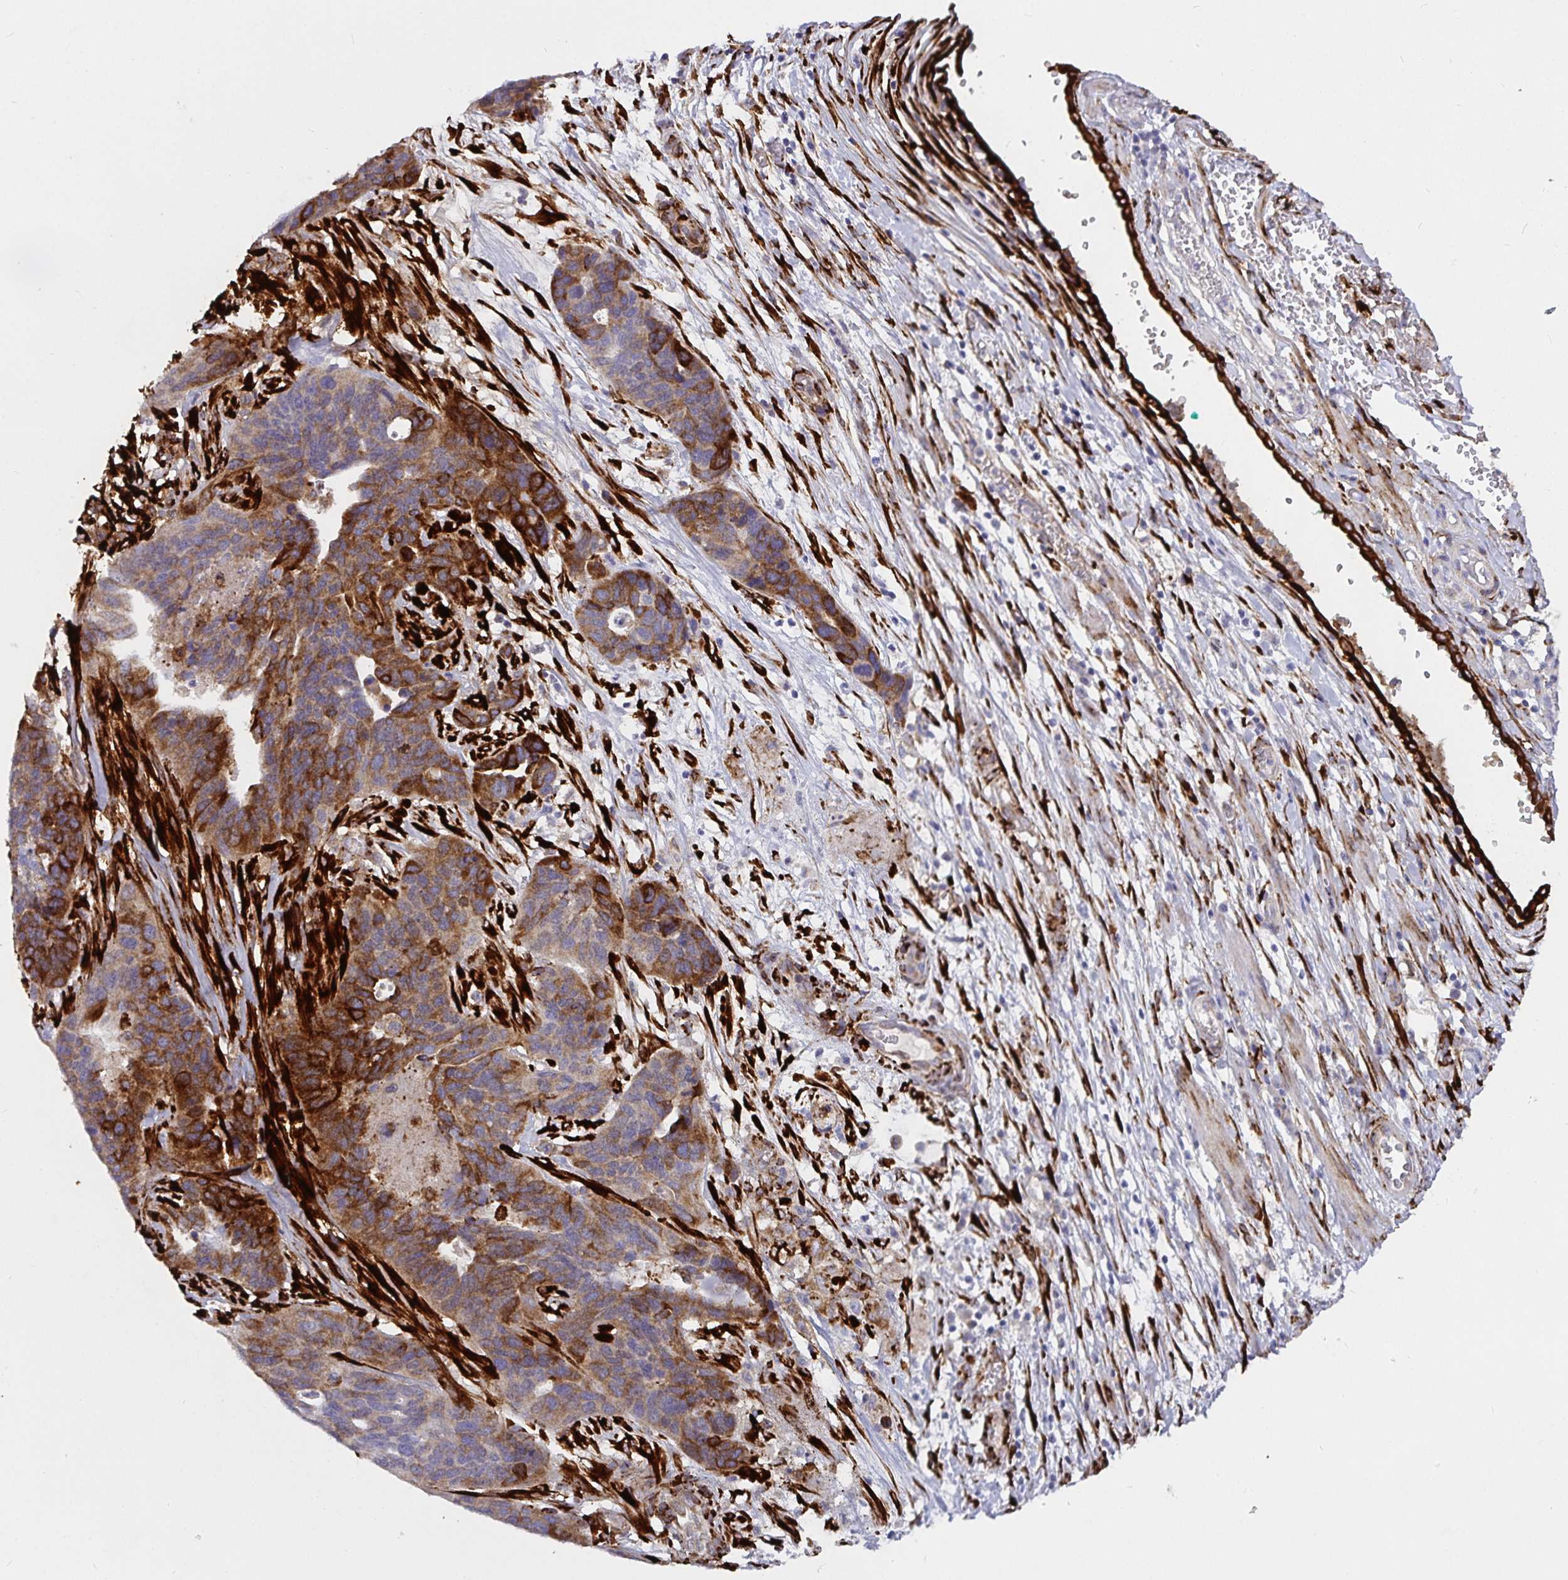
{"staining": {"intensity": "strong", "quantity": "25%-75%", "location": "cytoplasmic/membranous"}, "tissue": "ovarian cancer", "cell_type": "Tumor cells", "image_type": "cancer", "snomed": [{"axis": "morphology", "description": "Cystadenocarcinoma, serous, NOS"}, {"axis": "topography", "description": "Ovary"}], "caption": "A high-resolution histopathology image shows immunohistochemistry staining of ovarian cancer (serous cystadenocarcinoma), which shows strong cytoplasmic/membranous expression in about 25%-75% of tumor cells. (DAB (3,3'-diaminobenzidine) IHC with brightfield microscopy, high magnification).", "gene": "P4HA2", "patient": {"sex": "female", "age": 64}}